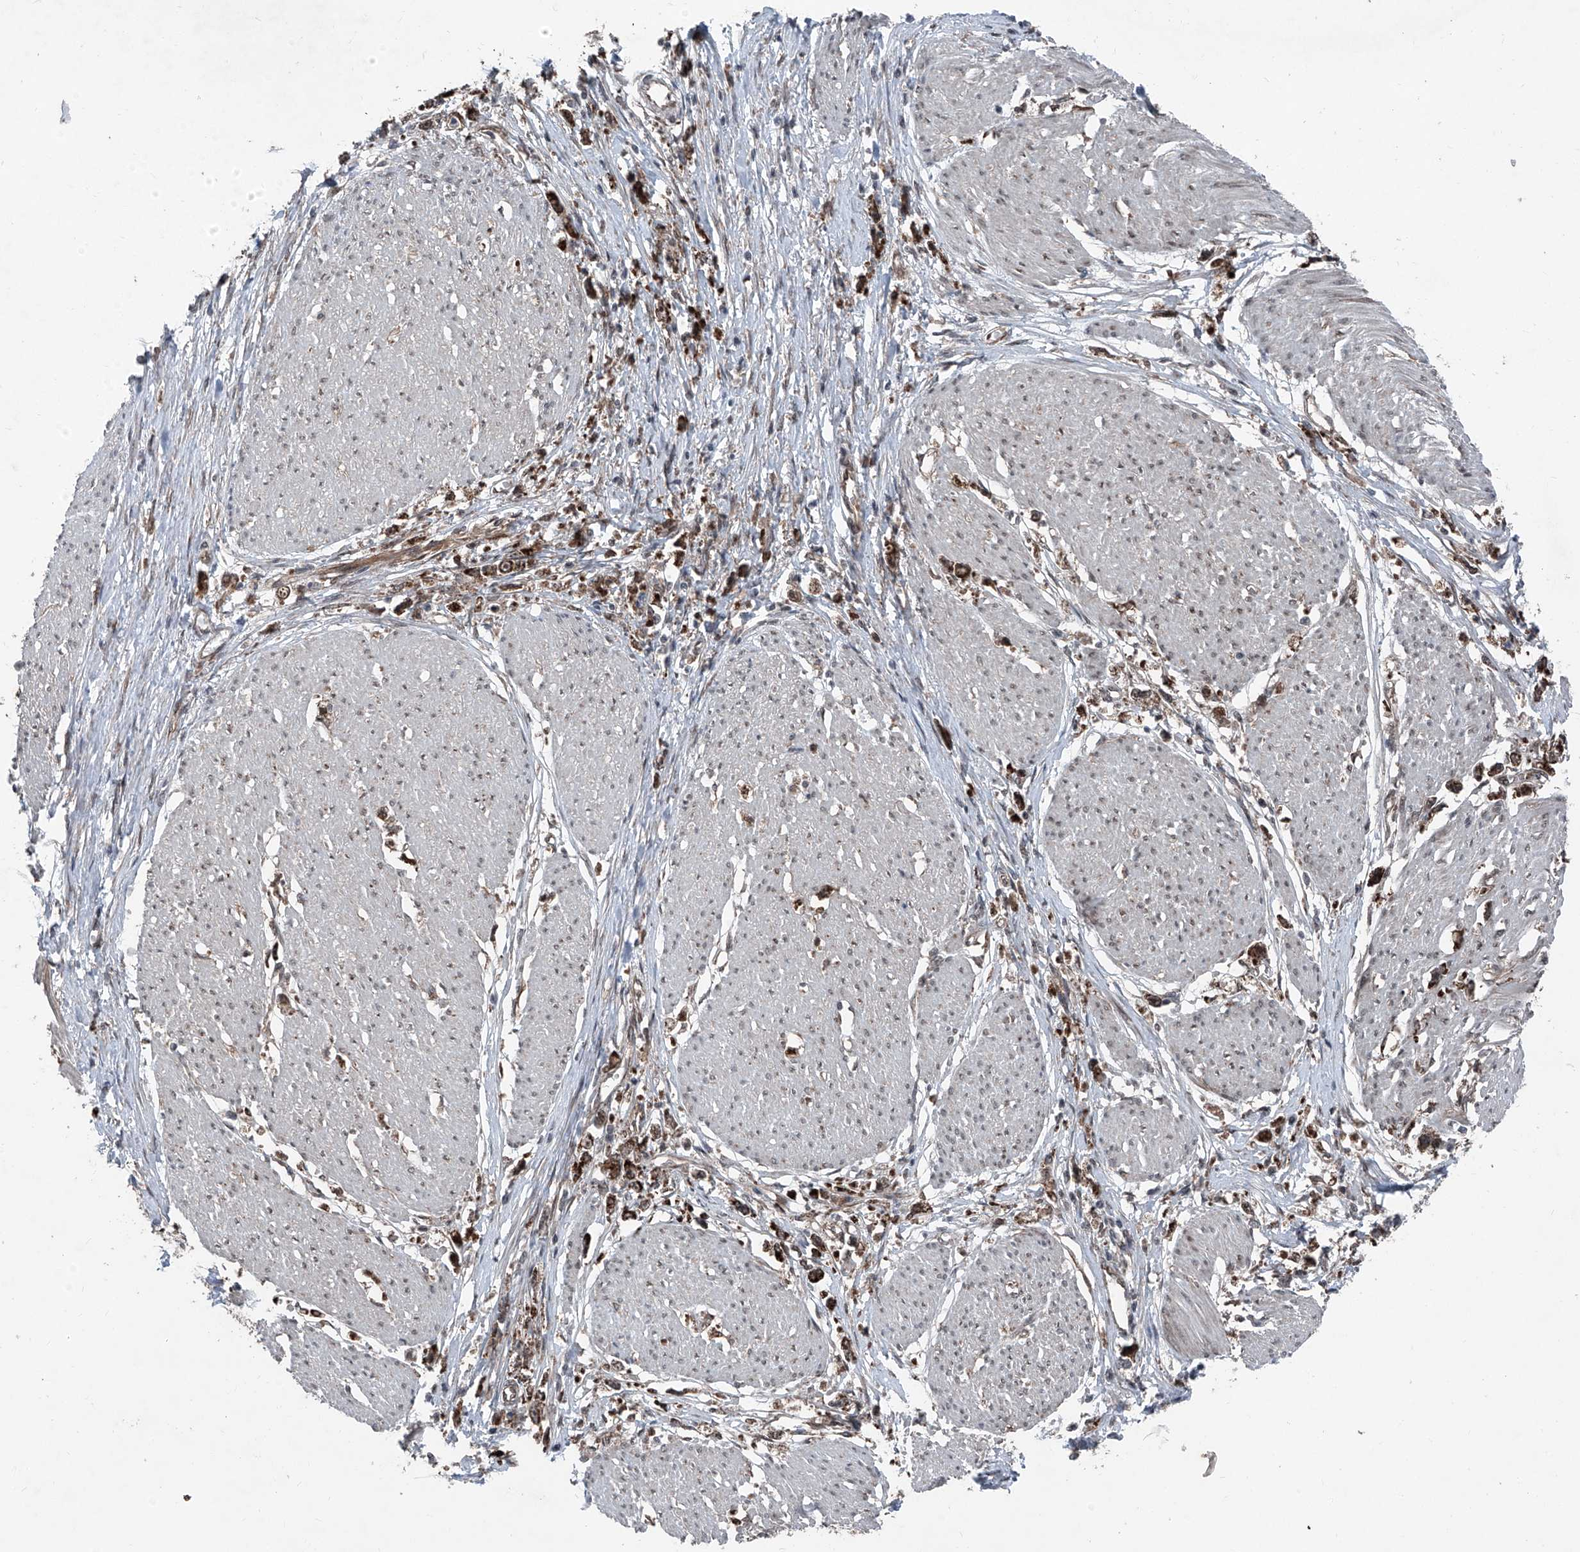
{"staining": {"intensity": "strong", "quantity": ">75%", "location": "cytoplasmic/membranous"}, "tissue": "stomach cancer", "cell_type": "Tumor cells", "image_type": "cancer", "snomed": [{"axis": "morphology", "description": "Adenocarcinoma, NOS"}, {"axis": "topography", "description": "Stomach"}], "caption": "A histopathology image of human stomach cancer (adenocarcinoma) stained for a protein shows strong cytoplasmic/membranous brown staining in tumor cells.", "gene": "COA7", "patient": {"sex": "female", "age": 59}}